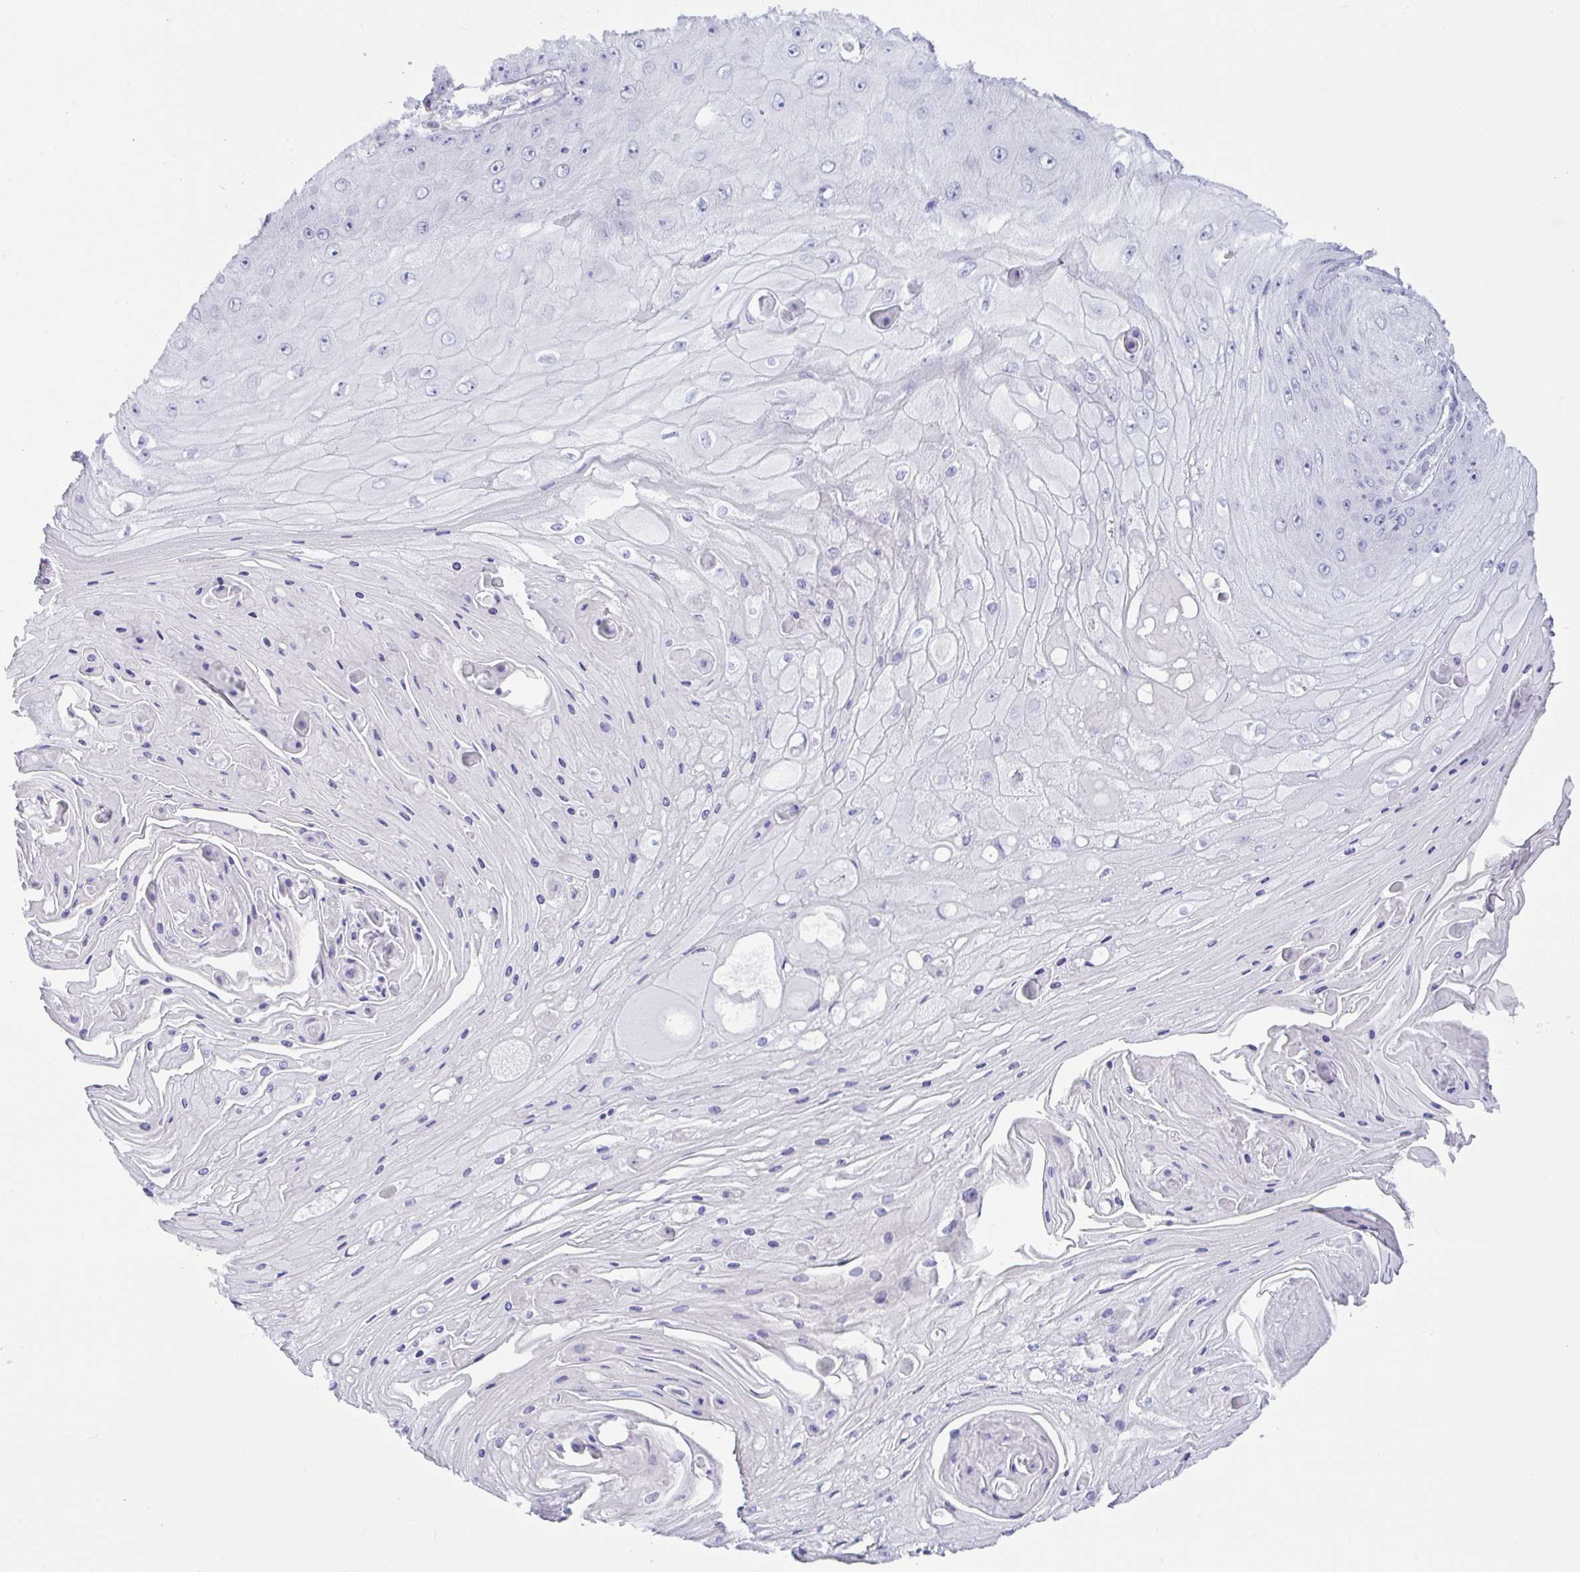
{"staining": {"intensity": "negative", "quantity": "none", "location": "none"}, "tissue": "skin cancer", "cell_type": "Tumor cells", "image_type": "cancer", "snomed": [{"axis": "morphology", "description": "Squamous cell carcinoma, NOS"}, {"axis": "topography", "description": "Skin"}], "caption": "Tumor cells show no significant protein expression in squamous cell carcinoma (skin). Brightfield microscopy of IHC stained with DAB (3,3'-diaminobenzidine) (brown) and hematoxylin (blue), captured at high magnification.", "gene": "MED11", "patient": {"sex": "male", "age": 70}}